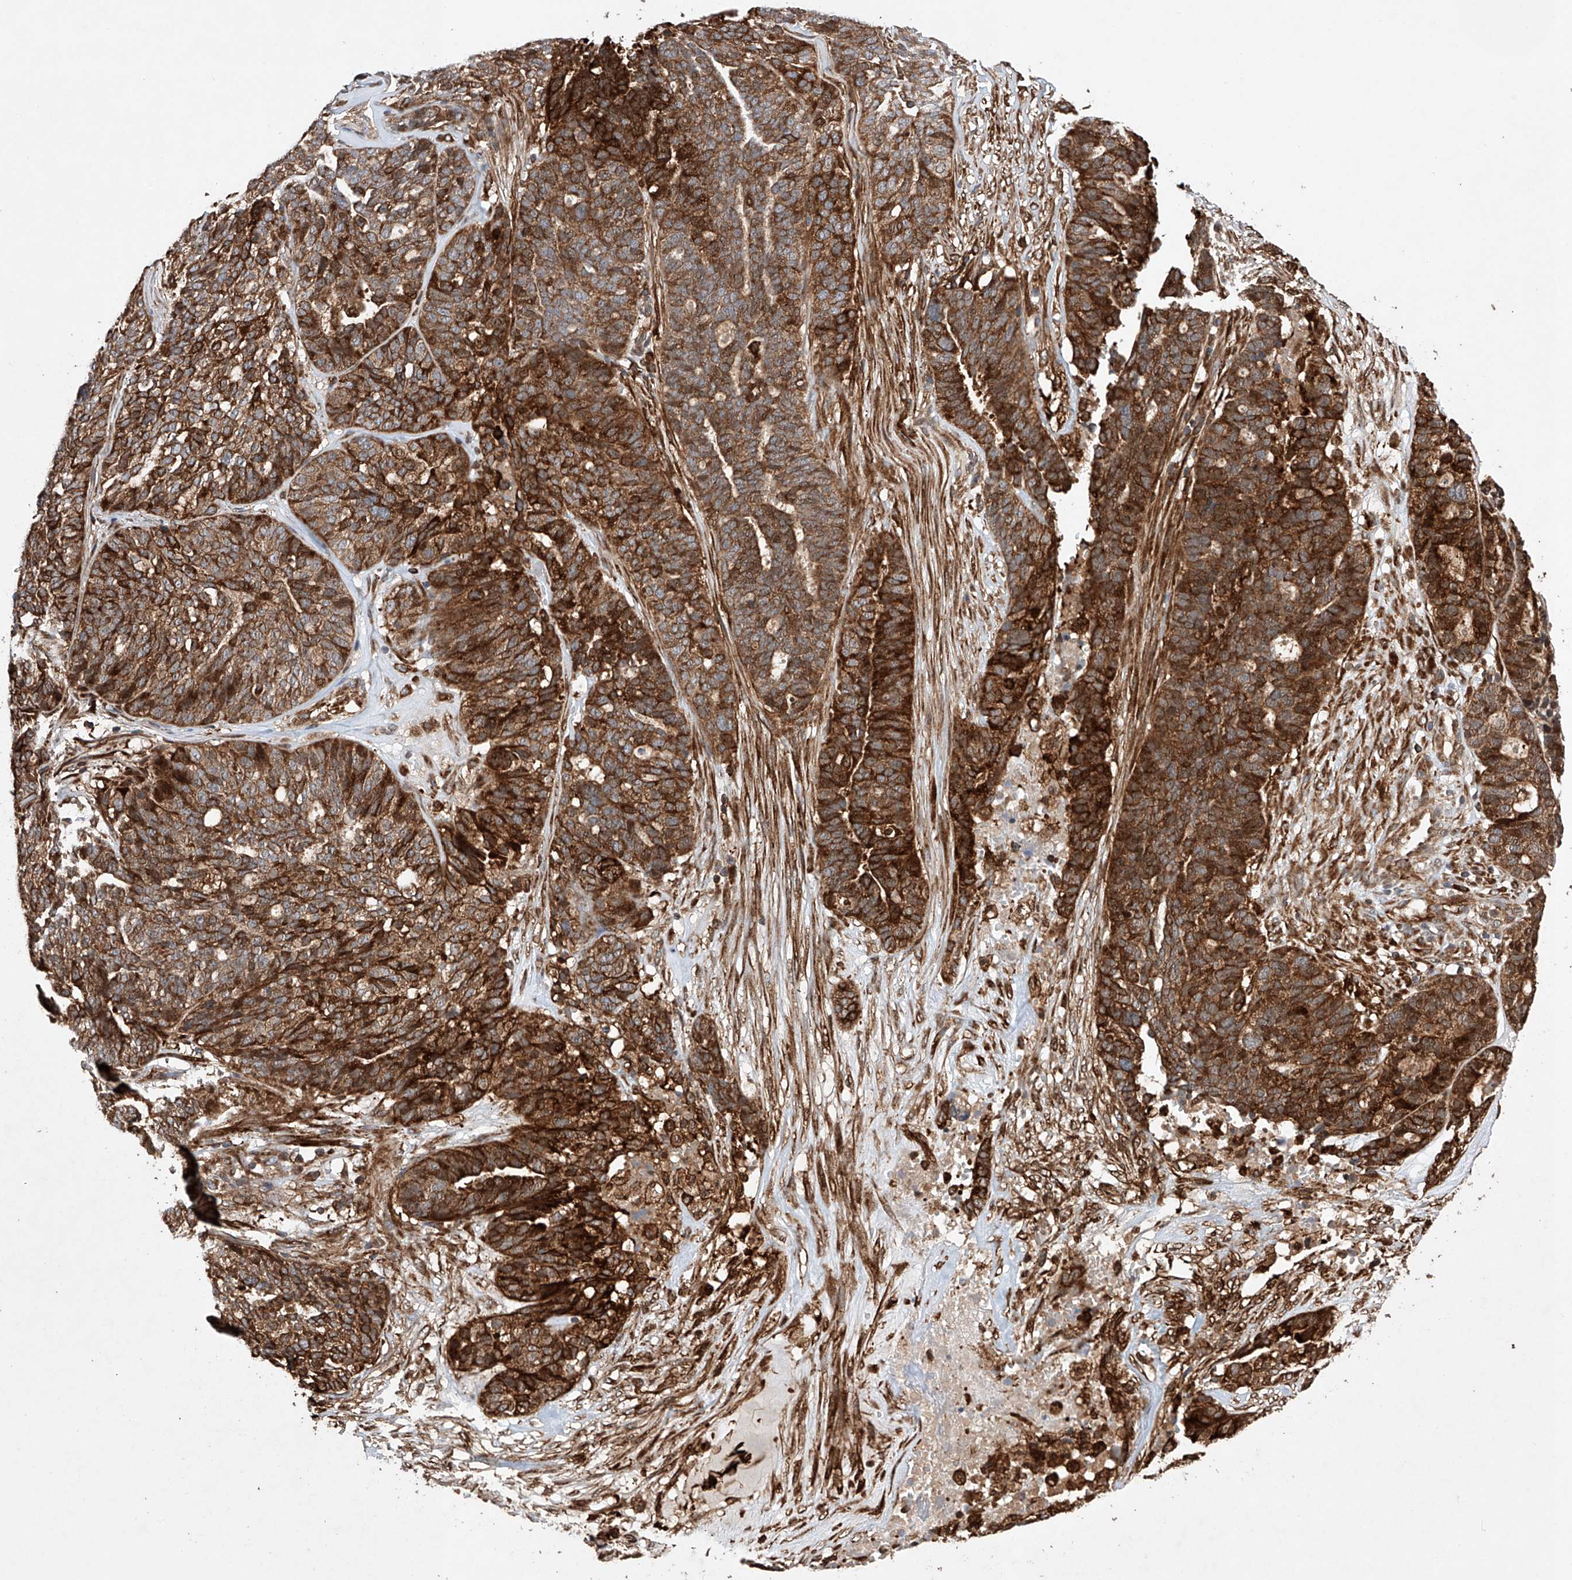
{"staining": {"intensity": "strong", "quantity": ">75%", "location": "cytoplasmic/membranous"}, "tissue": "ovarian cancer", "cell_type": "Tumor cells", "image_type": "cancer", "snomed": [{"axis": "morphology", "description": "Cystadenocarcinoma, serous, NOS"}, {"axis": "topography", "description": "Ovary"}], "caption": "IHC of ovarian cancer demonstrates high levels of strong cytoplasmic/membranous expression in about >75% of tumor cells. The staining was performed using DAB to visualize the protein expression in brown, while the nuclei were stained in blue with hematoxylin (Magnification: 20x).", "gene": "TIMM23", "patient": {"sex": "female", "age": 59}}